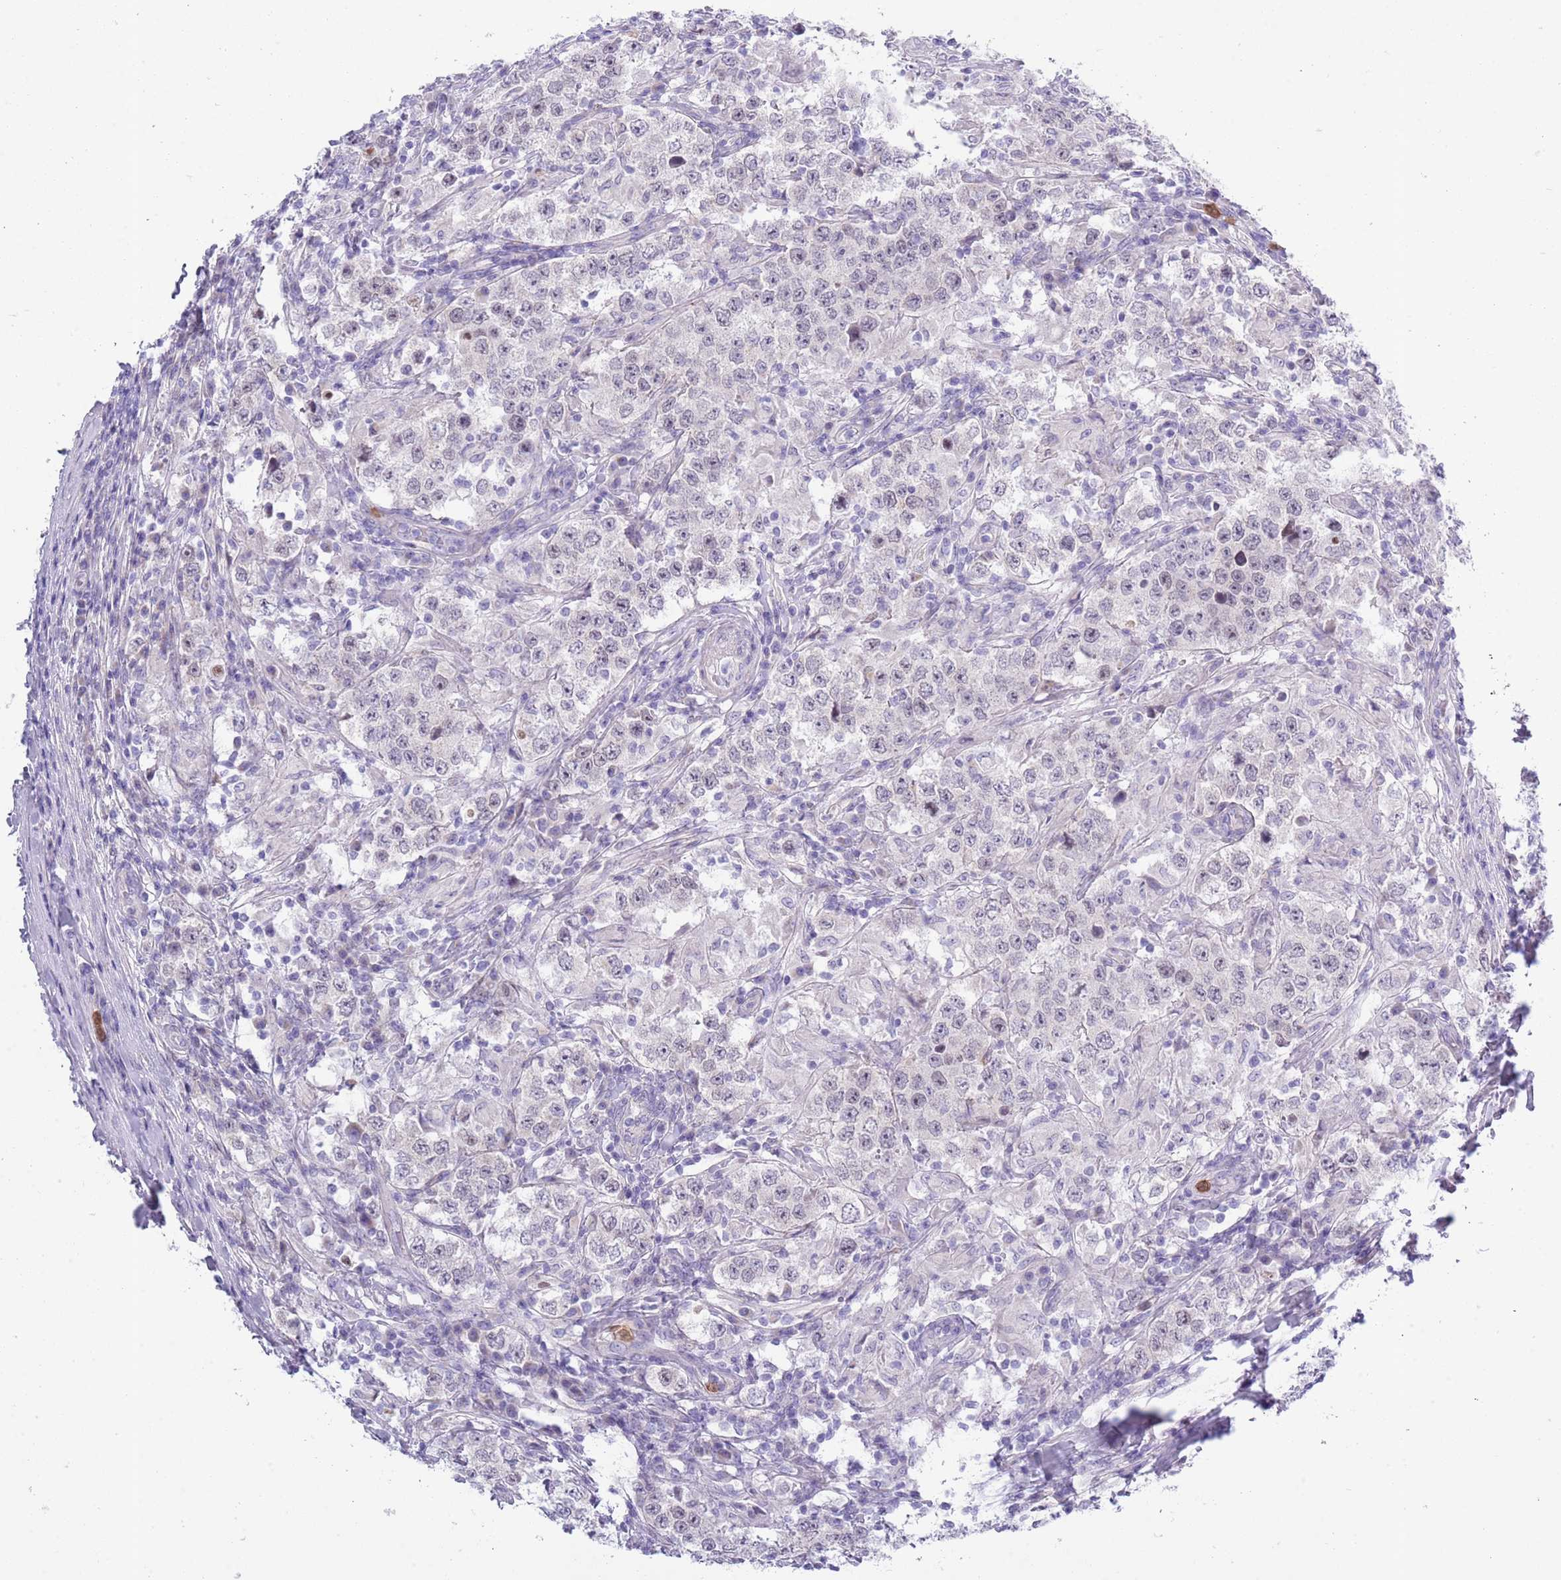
{"staining": {"intensity": "weak", "quantity": "<25%", "location": "nuclear"}, "tissue": "testis cancer", "cell_type": "Tumor cells", "image_type": "cancer", "snomed": [{"axis": "morphology", "description": "Seminoma, NOS"}, {"axis": "morphology", "description": "Carcinoma, Embryonal, NOS"}, {"axis": "topography", "description": "Testis"}], "caption": "A photomicrograph of human seminoma (testis) is negative for staining in tumor cells.", "gene": "ZFP2", "patient": {"sex": "male", "age": 41}}